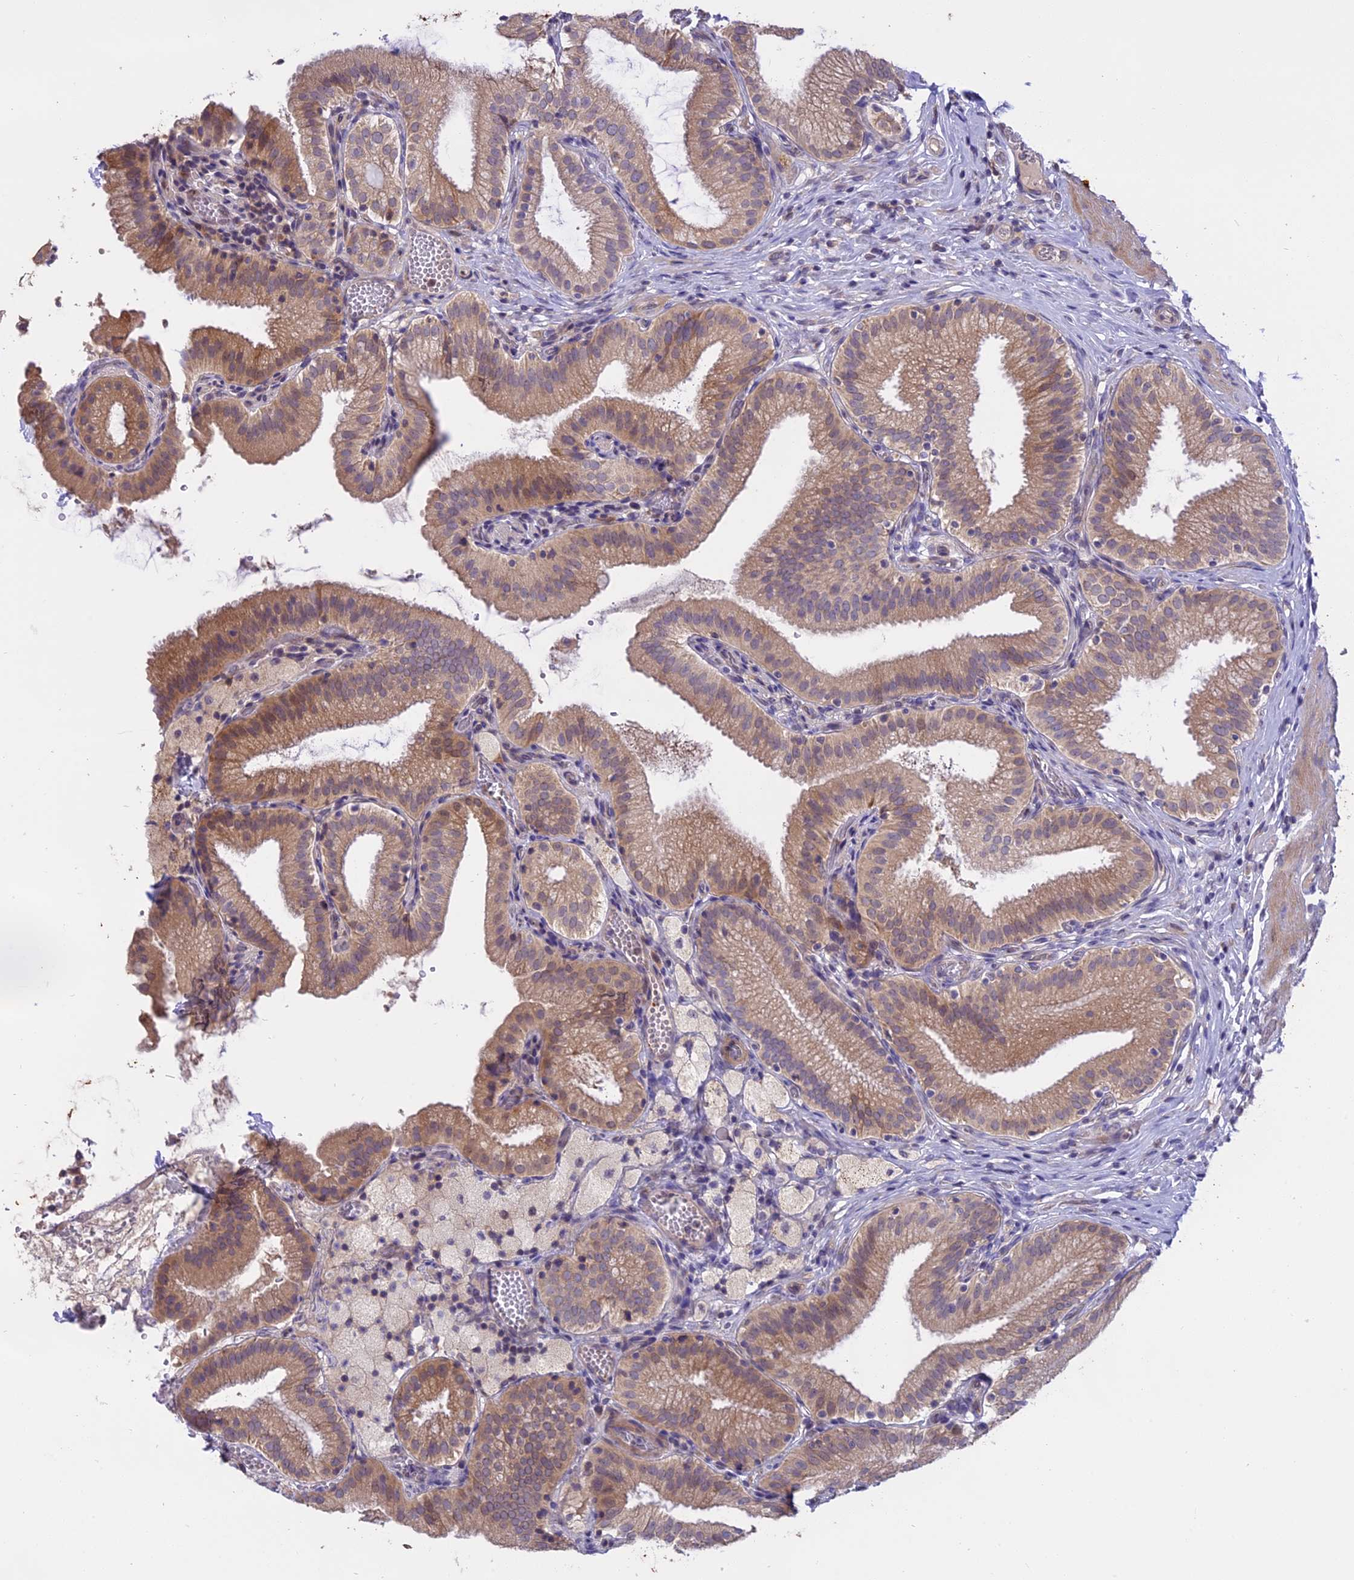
{"staining": {"intensity": "moderate", "quantity": ">75%", "location": "cytoplasmic/membranous"}, "tissue": "gallbladder", "cell_type": "Glandular cells", "image_type": "normal", "snomed": [{"axis": "morphology", "description": "Normal tissue, NOS"}, {"axis": "topography", "description": "Gallbladder"}], "caption": "Gallbladder was stained to show a protein in brown. There is medium levels of moderate cytoplasmic/membranous positivity in about >75% of glandular cells. The protein is shown in brown color, while the nuclei are stained blue.", "gene": "MEMO1", "patient": {"sex": "male", "age": 54}}